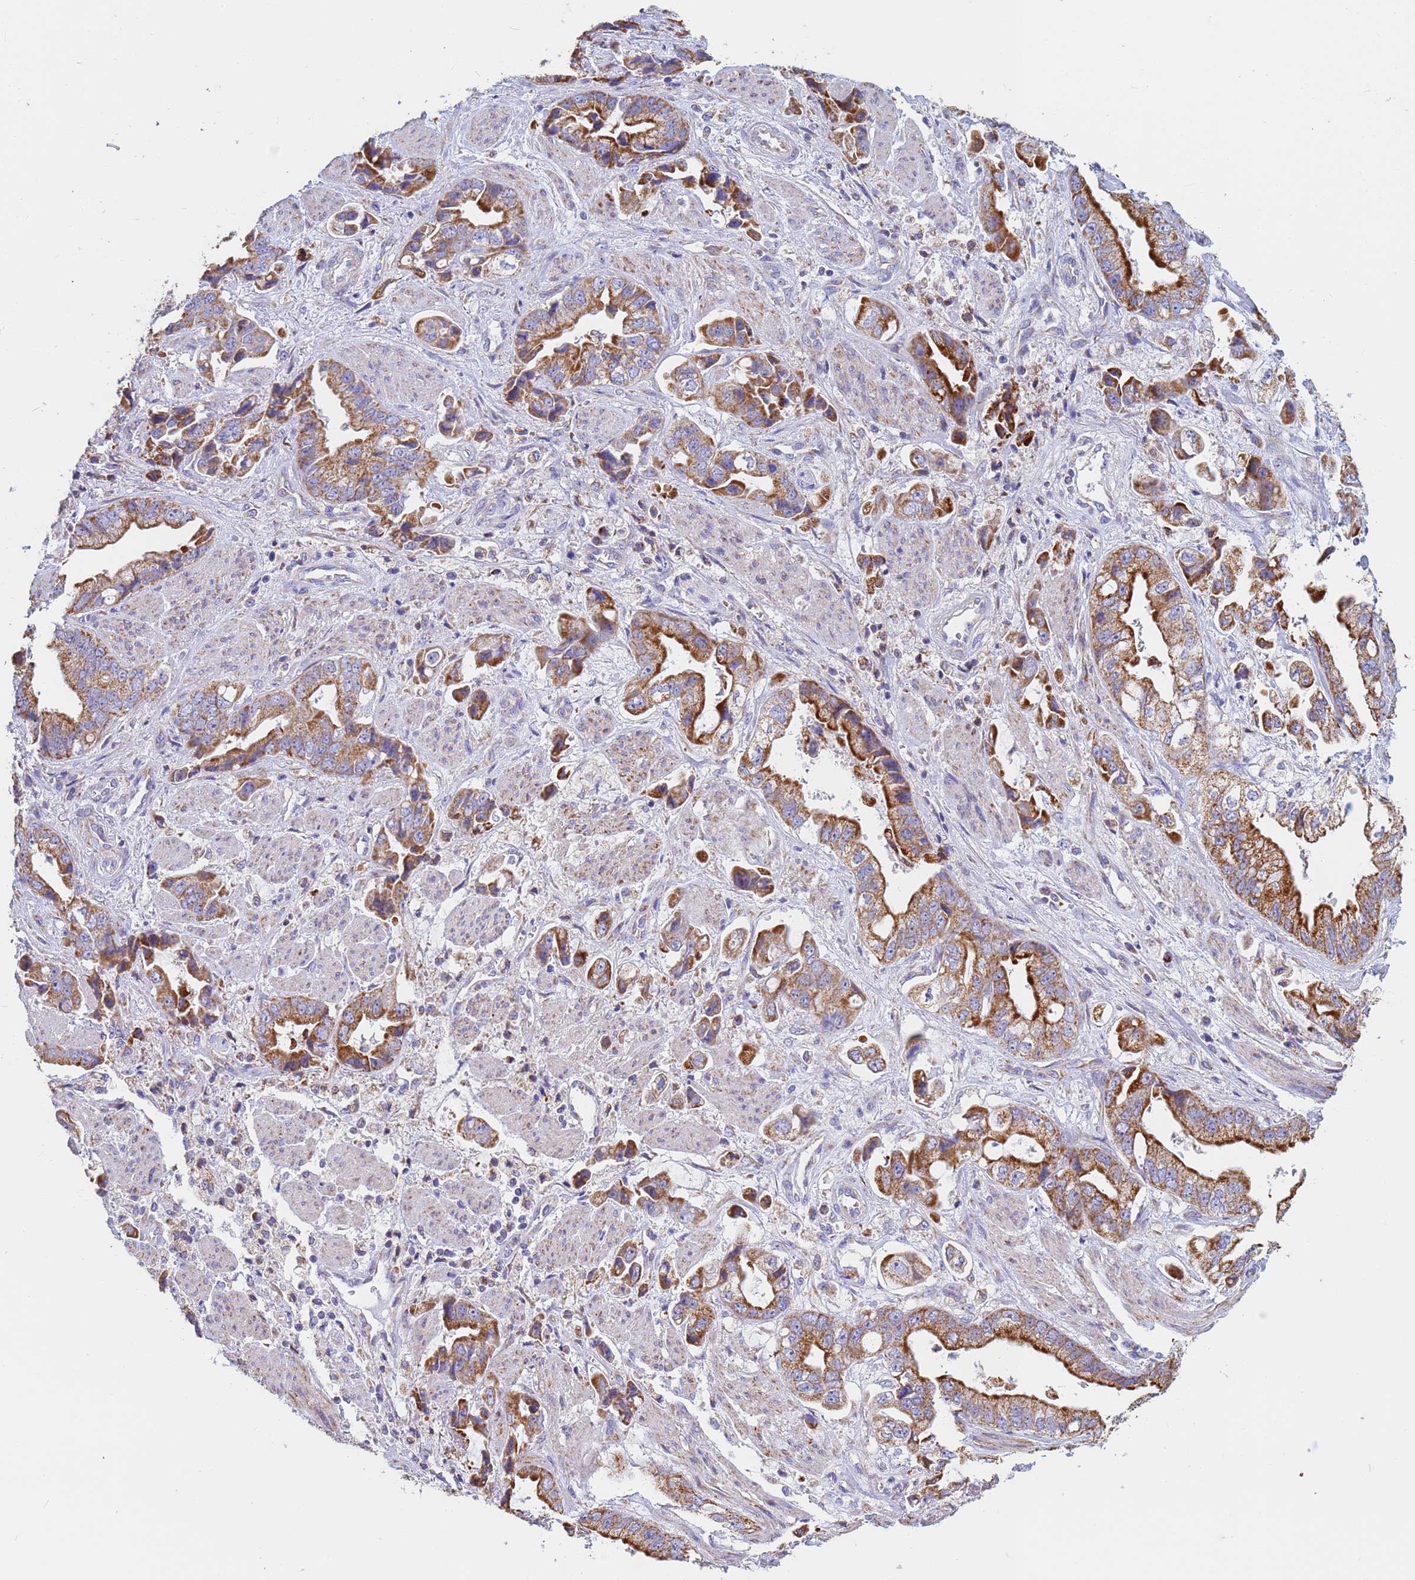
{"staining": {"intensity": "moderate", "quantity": ">75%", "location": "cytoplasmic/membranous"}, "tissue": "stomach cancer", "cell_type": "Tumor cells", "image_type": "cancer", "snomed": [{"axis": "morphology", "description": "Adenocarcinoma, NOS"}, {"axis": "topography", "description": "Stomach"}], "caption": "DAB (3,3'-diaminobenzidine) immunohistochemical staining of stomach cancer (adenocarcinoma) shows moderate cytoplasmic/membranous protein expression in about >75% of tumor cells.", "gene": "UQCRH", "patient": {"sex": "male", "age": 62}}